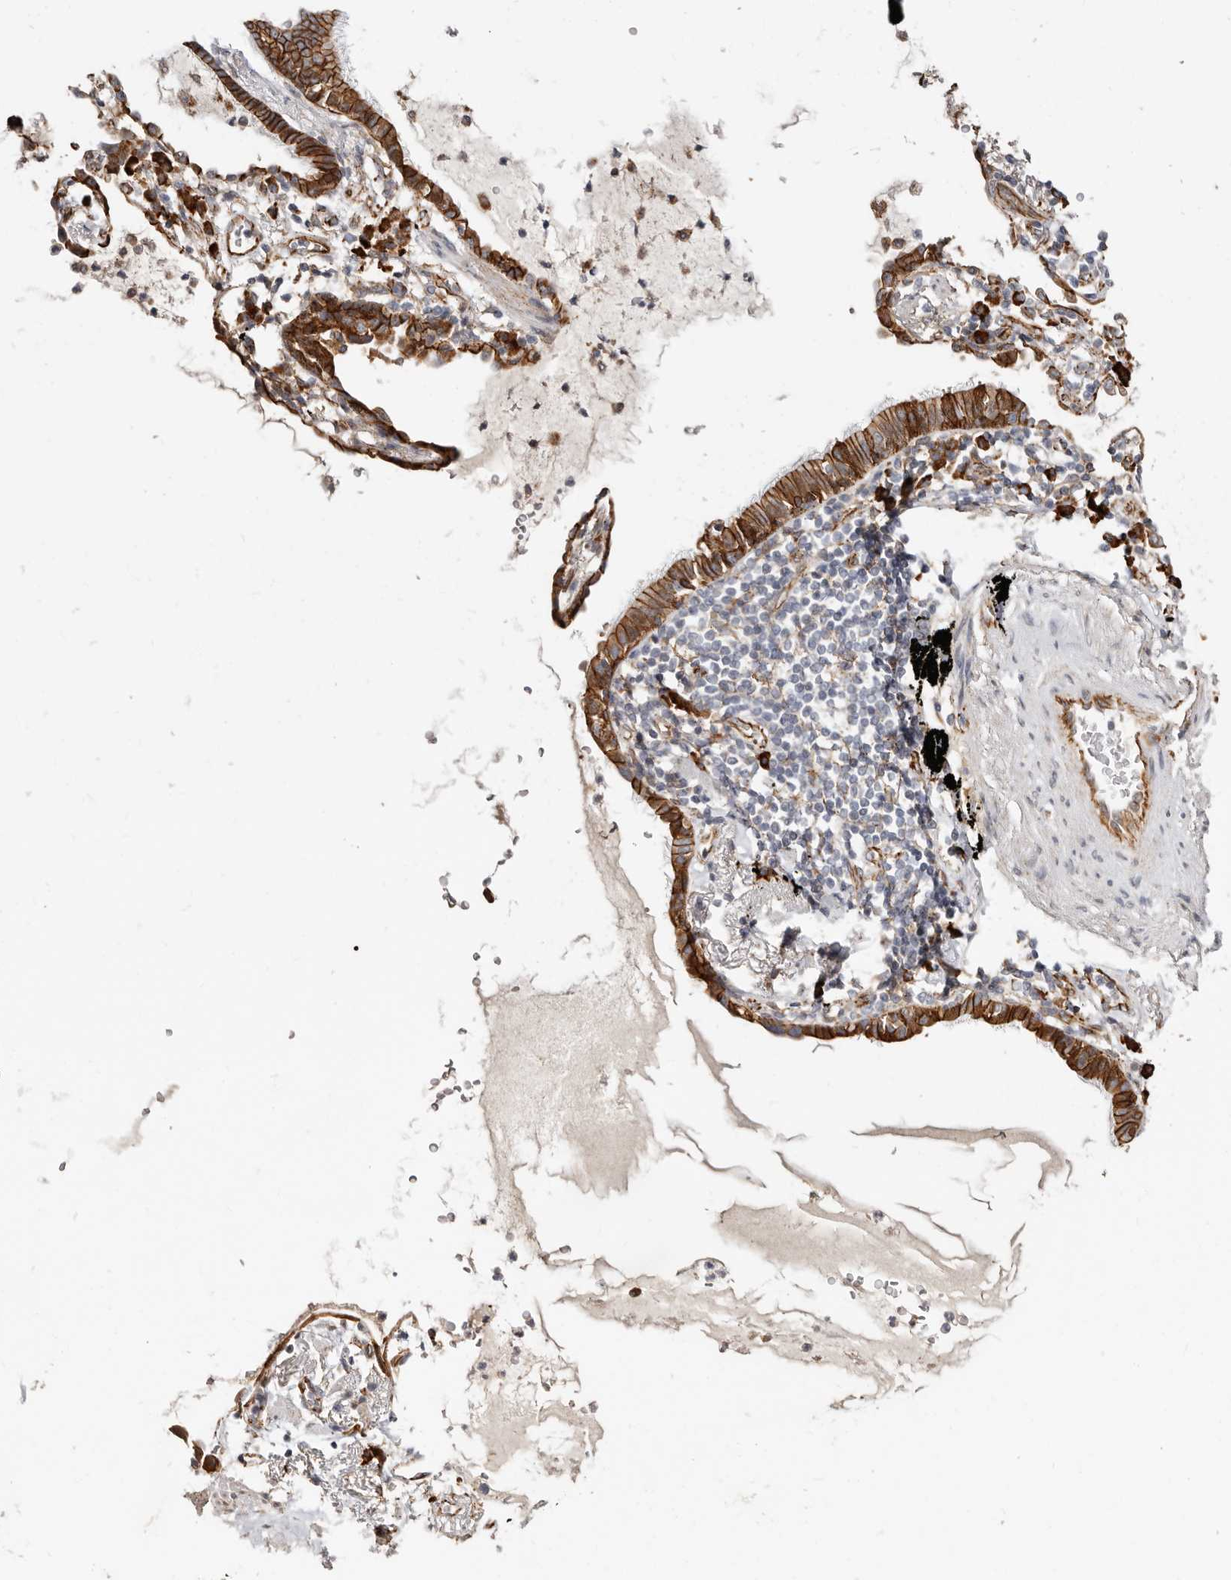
{"staining": {"intensity": "strong", "quantity": ">75%", "location": "cytoplasmic/membranous"}, "tissue": "lung cancer", "cell_type": "Tumor cells", "image_type": "cancer", "snomed": [{"axis": "morphology", "description": "Adenocarcinoma, NOS"}, {"axis": "topography", "description": "Lung"}], "caption": "About >75% of tumor cells in human adenocarcinoma (lung) exhibit strong cytoplasmic/membranous protein positivity as visualized by brown immunohistochemical staining.", "gene": "CTNNB1", "patient": {"sex": "female", "age": 70}}